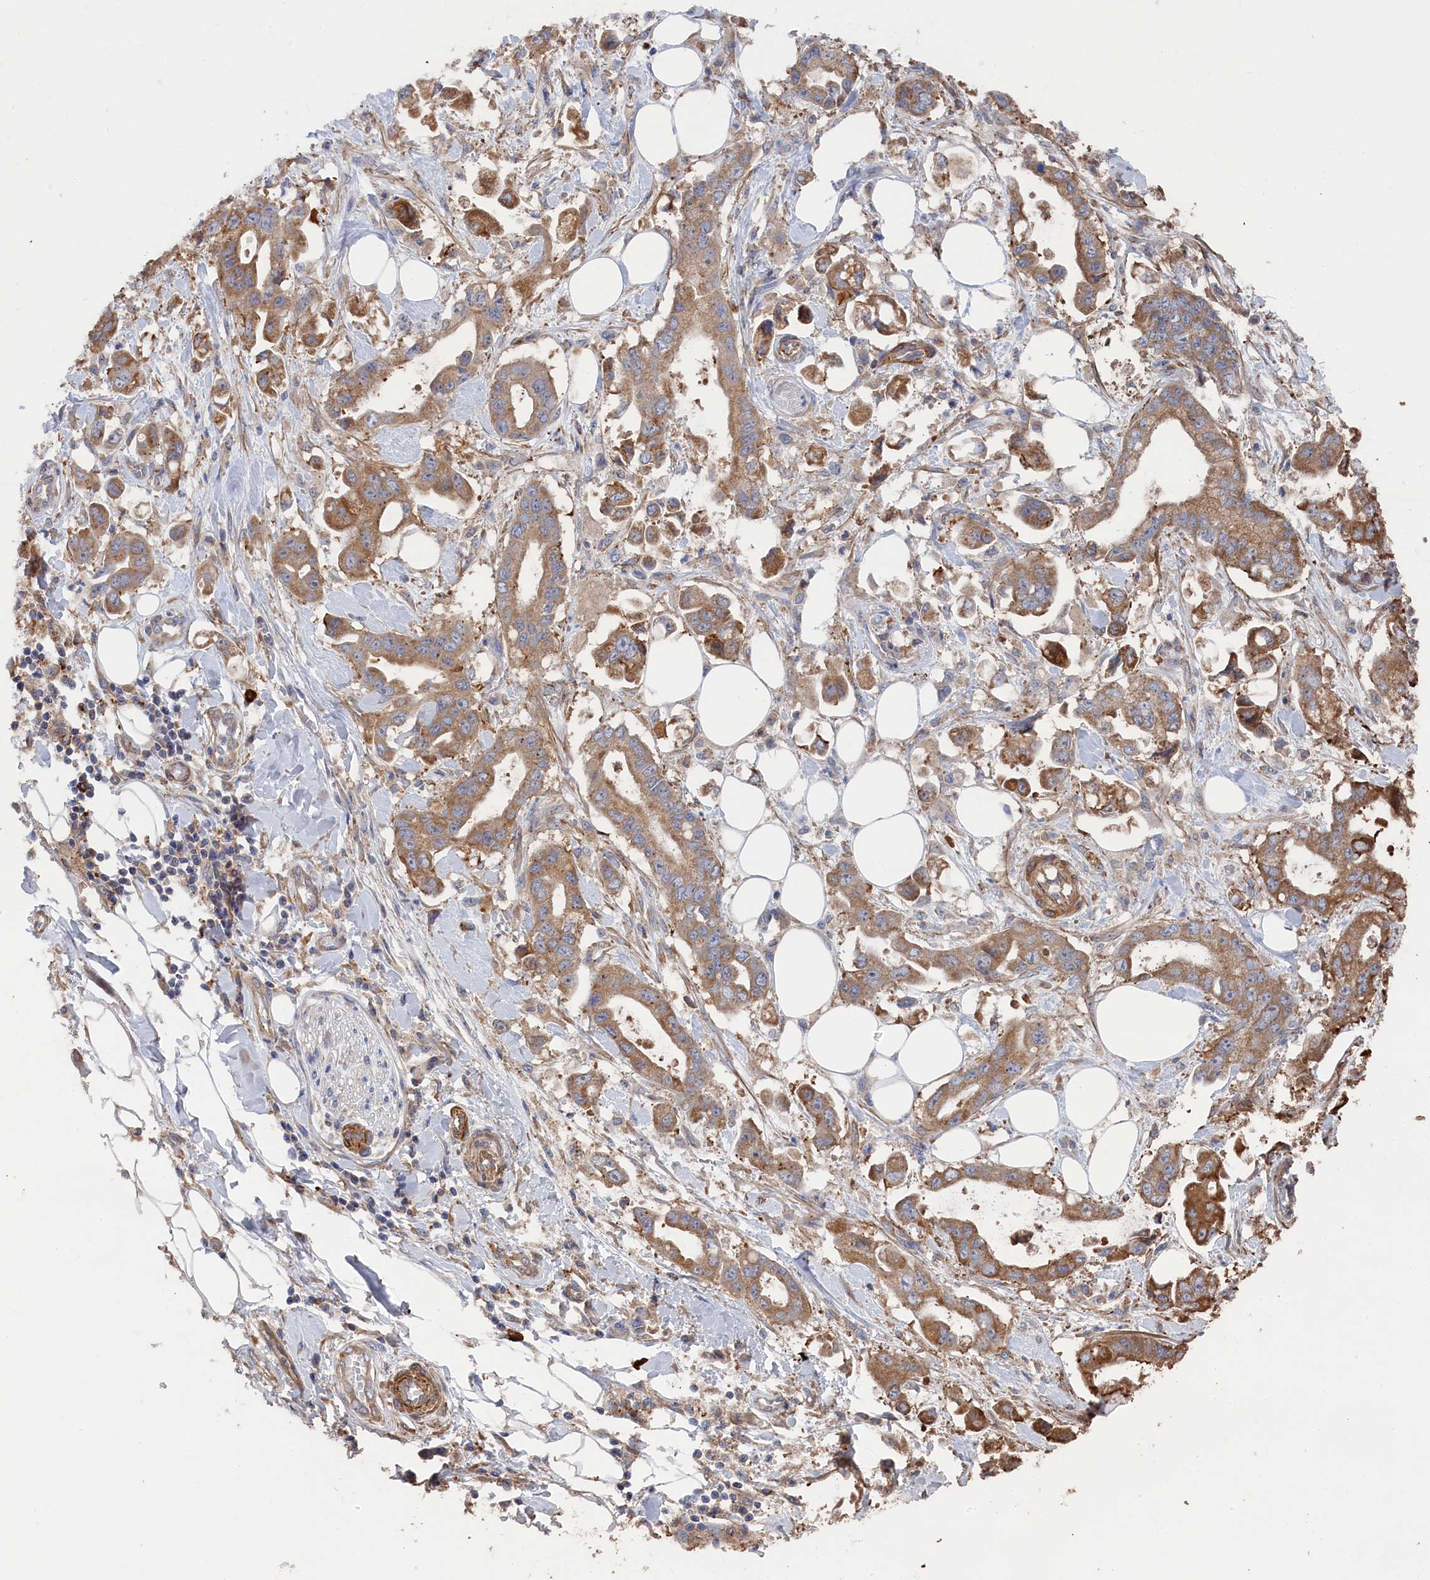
{"staining": {"intensity": "moderate", "quantity": ">75%", "location": "cytoplasmic/membranous"}, "tissue": "stomach cancer", "cell_type": "Tumor cells", "image_type": "cancer", "snomed": [{"axis": "morphology", "description": "Adenocarcinoma, NOS"}, {"axis": "topography", "description": "Stomach"}], "caption": "Immunohistochemical staining of human stomach adenocarcinoma demonstrates moderate cytoplasmic/membranous protein expression in about >75% of tumor cells.", "gene": "FILIP1L", "patient": {"sex": "male", "age": 62}}